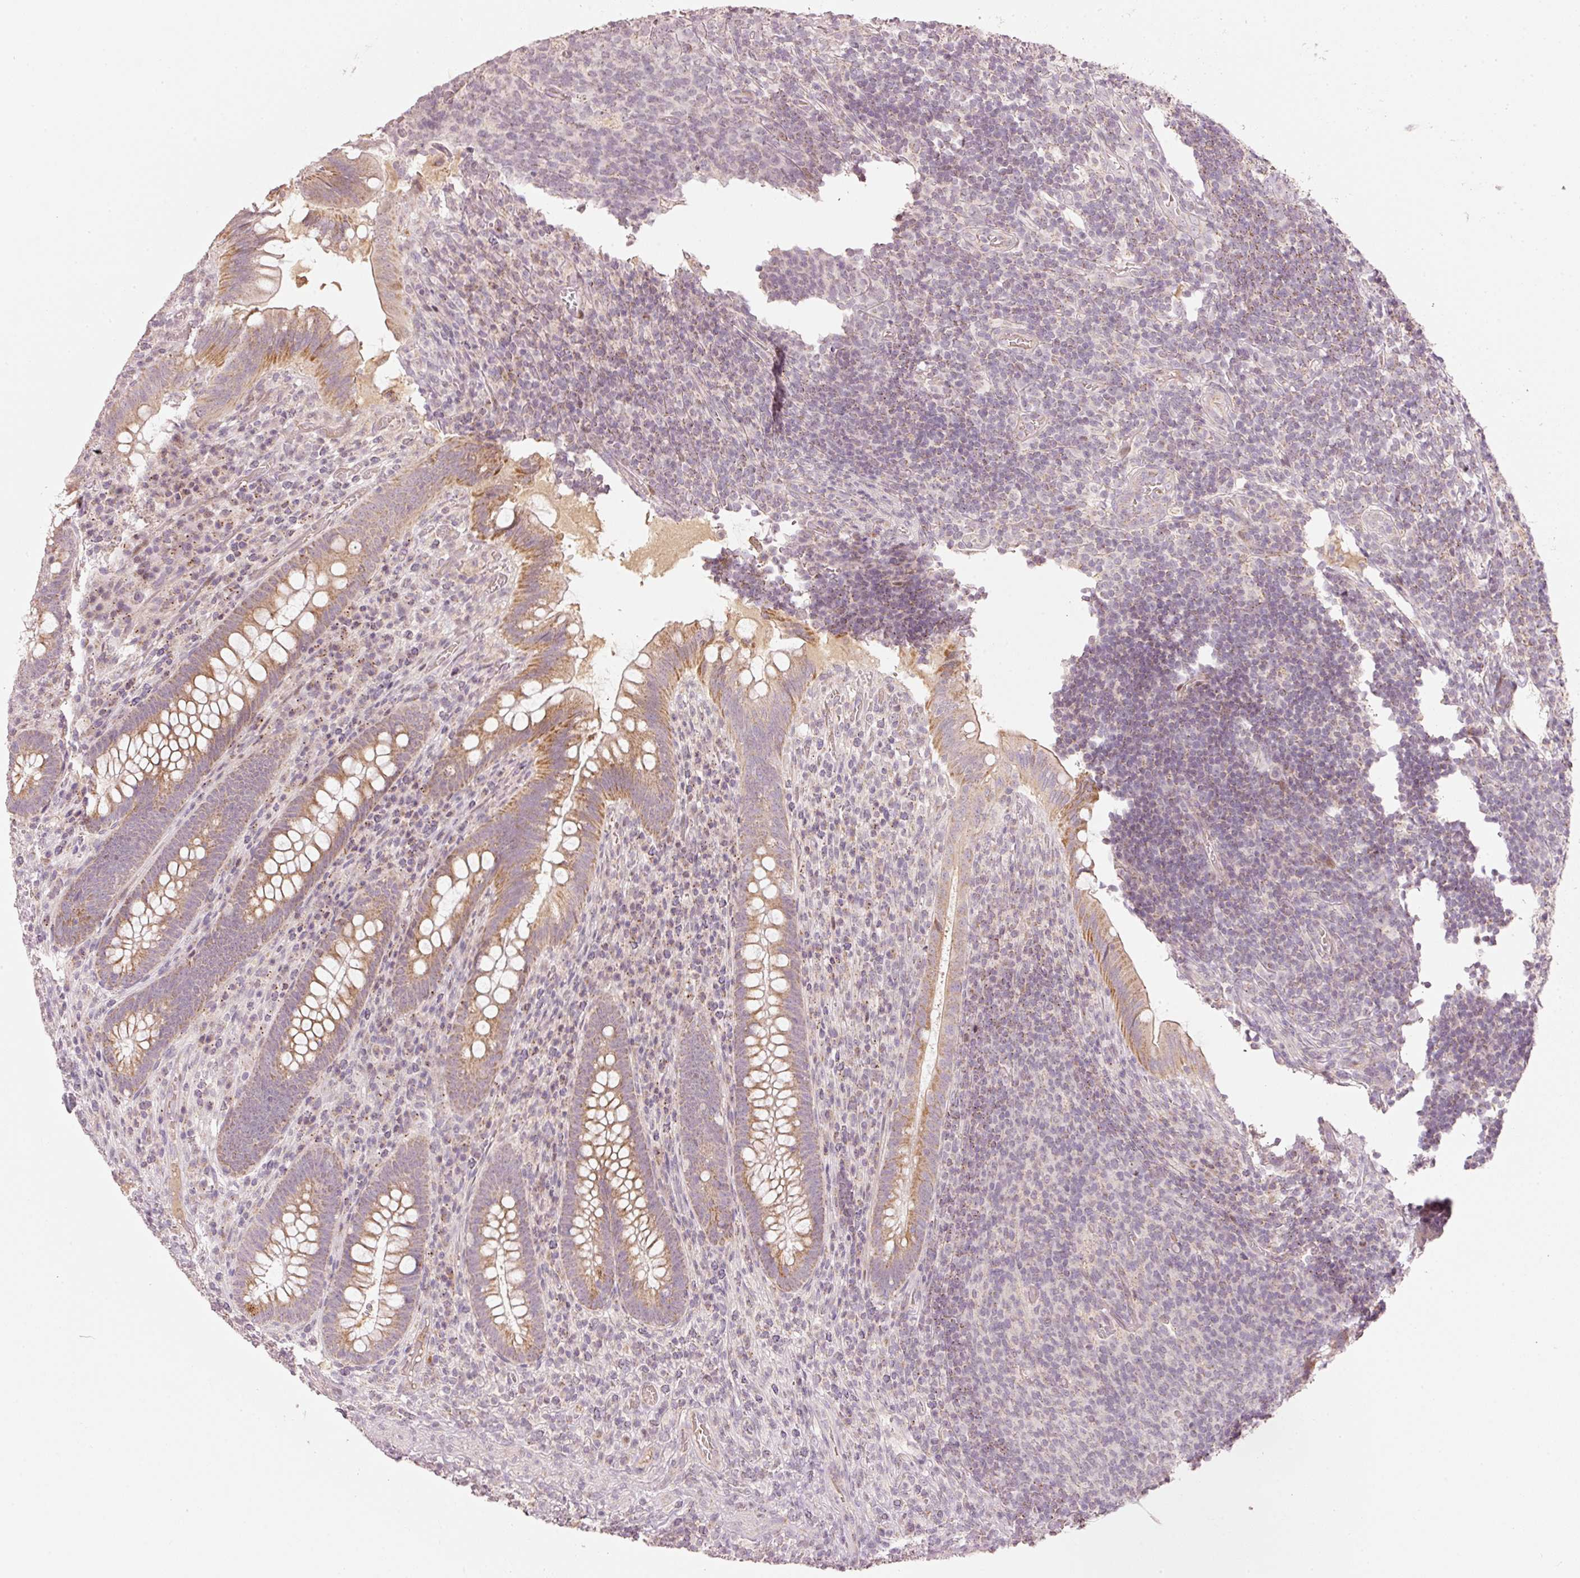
{"staining": {"intensity": "moderate", "quantity": ">75%", "location": "cytoplasmic/membranous"}, "tissue": "appendix", "cell_type": "Glandular cells", "image_type": "normal", "snomed": [{"axis": "morphology", "description": "Normal tissue, NOS"}, {"axis": "topography", "description": "Appendix"}], "caption": "Immunohistochemistry of normal appendix exhibits medium levels of moderate cytoplasmic/membranous expression in approximately >75% of glandular cells.", "gene": "TOB2", "patient": {"sex": "female", "age": 43}}